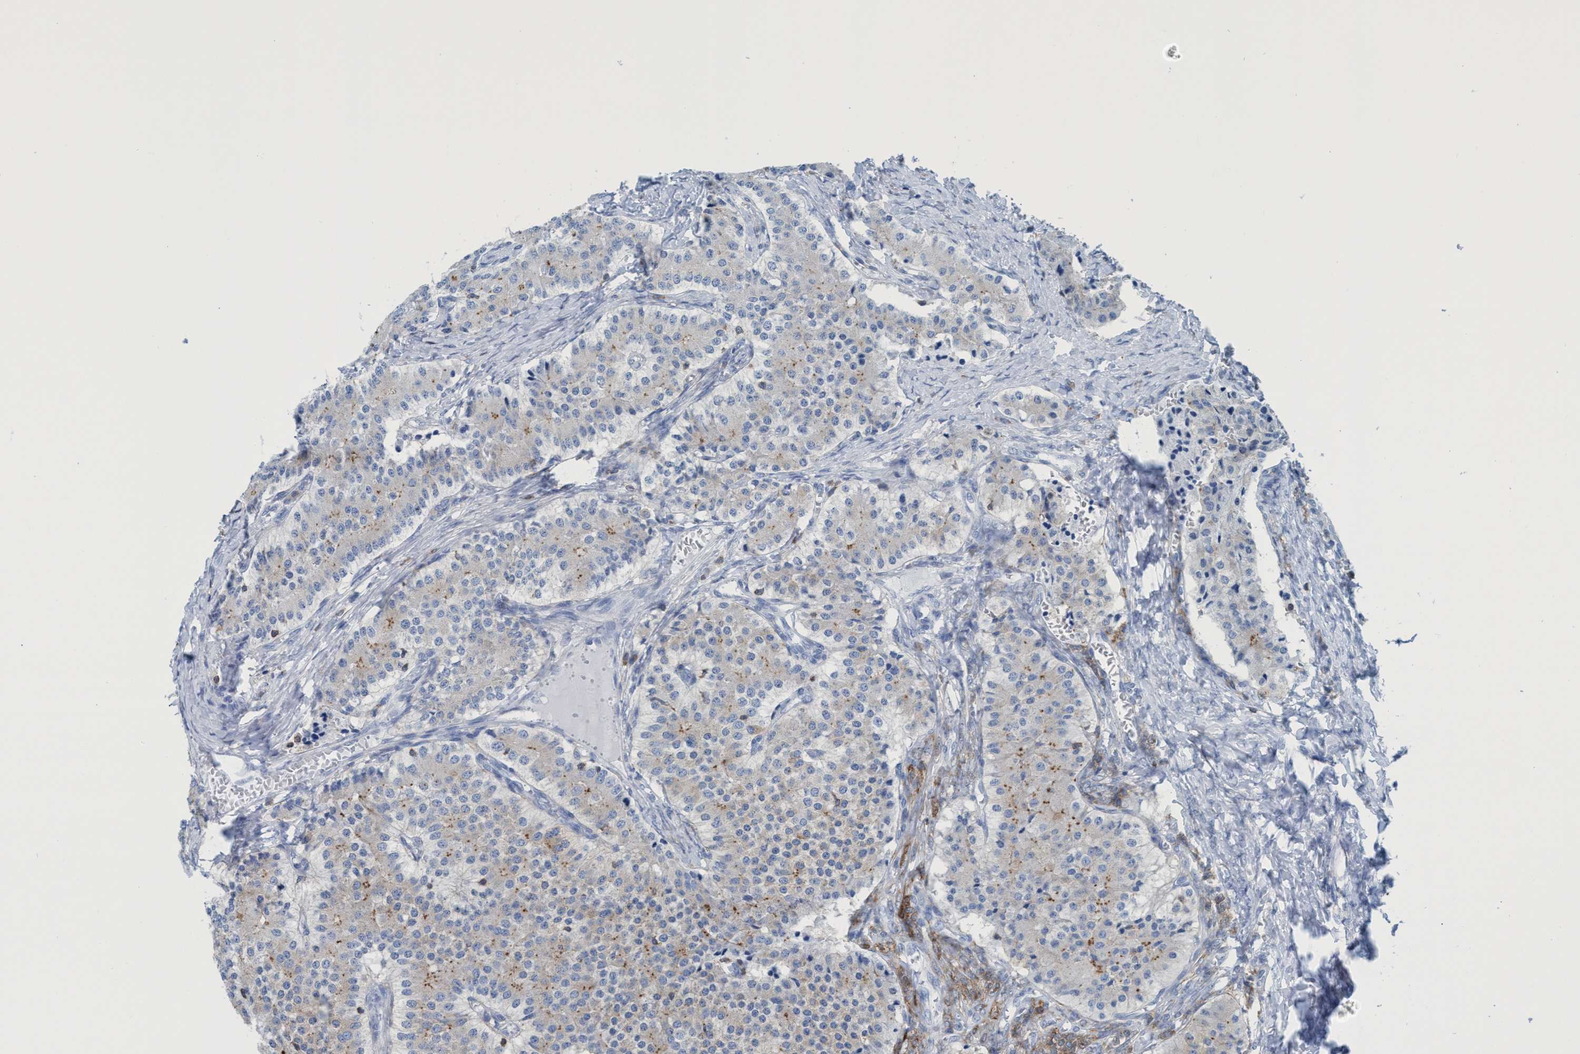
{"staining": {"intensity": "weak", "quantity": "25%-75%", "location": "cytoplasmic/membranous"}, "tissue": "carcinoid", "cell_type": "Tumor cells", "image_type": "cancer", "snomed": [{"axis": "morphology", "description": "Carcinoid, malignant, NOS"}, {"axis": "topography", "description": "Colon"}], "caption": "Carcinoid (malignant) tissue shows weak cytoplasmic/membranous expression in about 25%-75% of tumor cells", "gene": "EZR", "patient": {"sex": "female", "age": 52}}